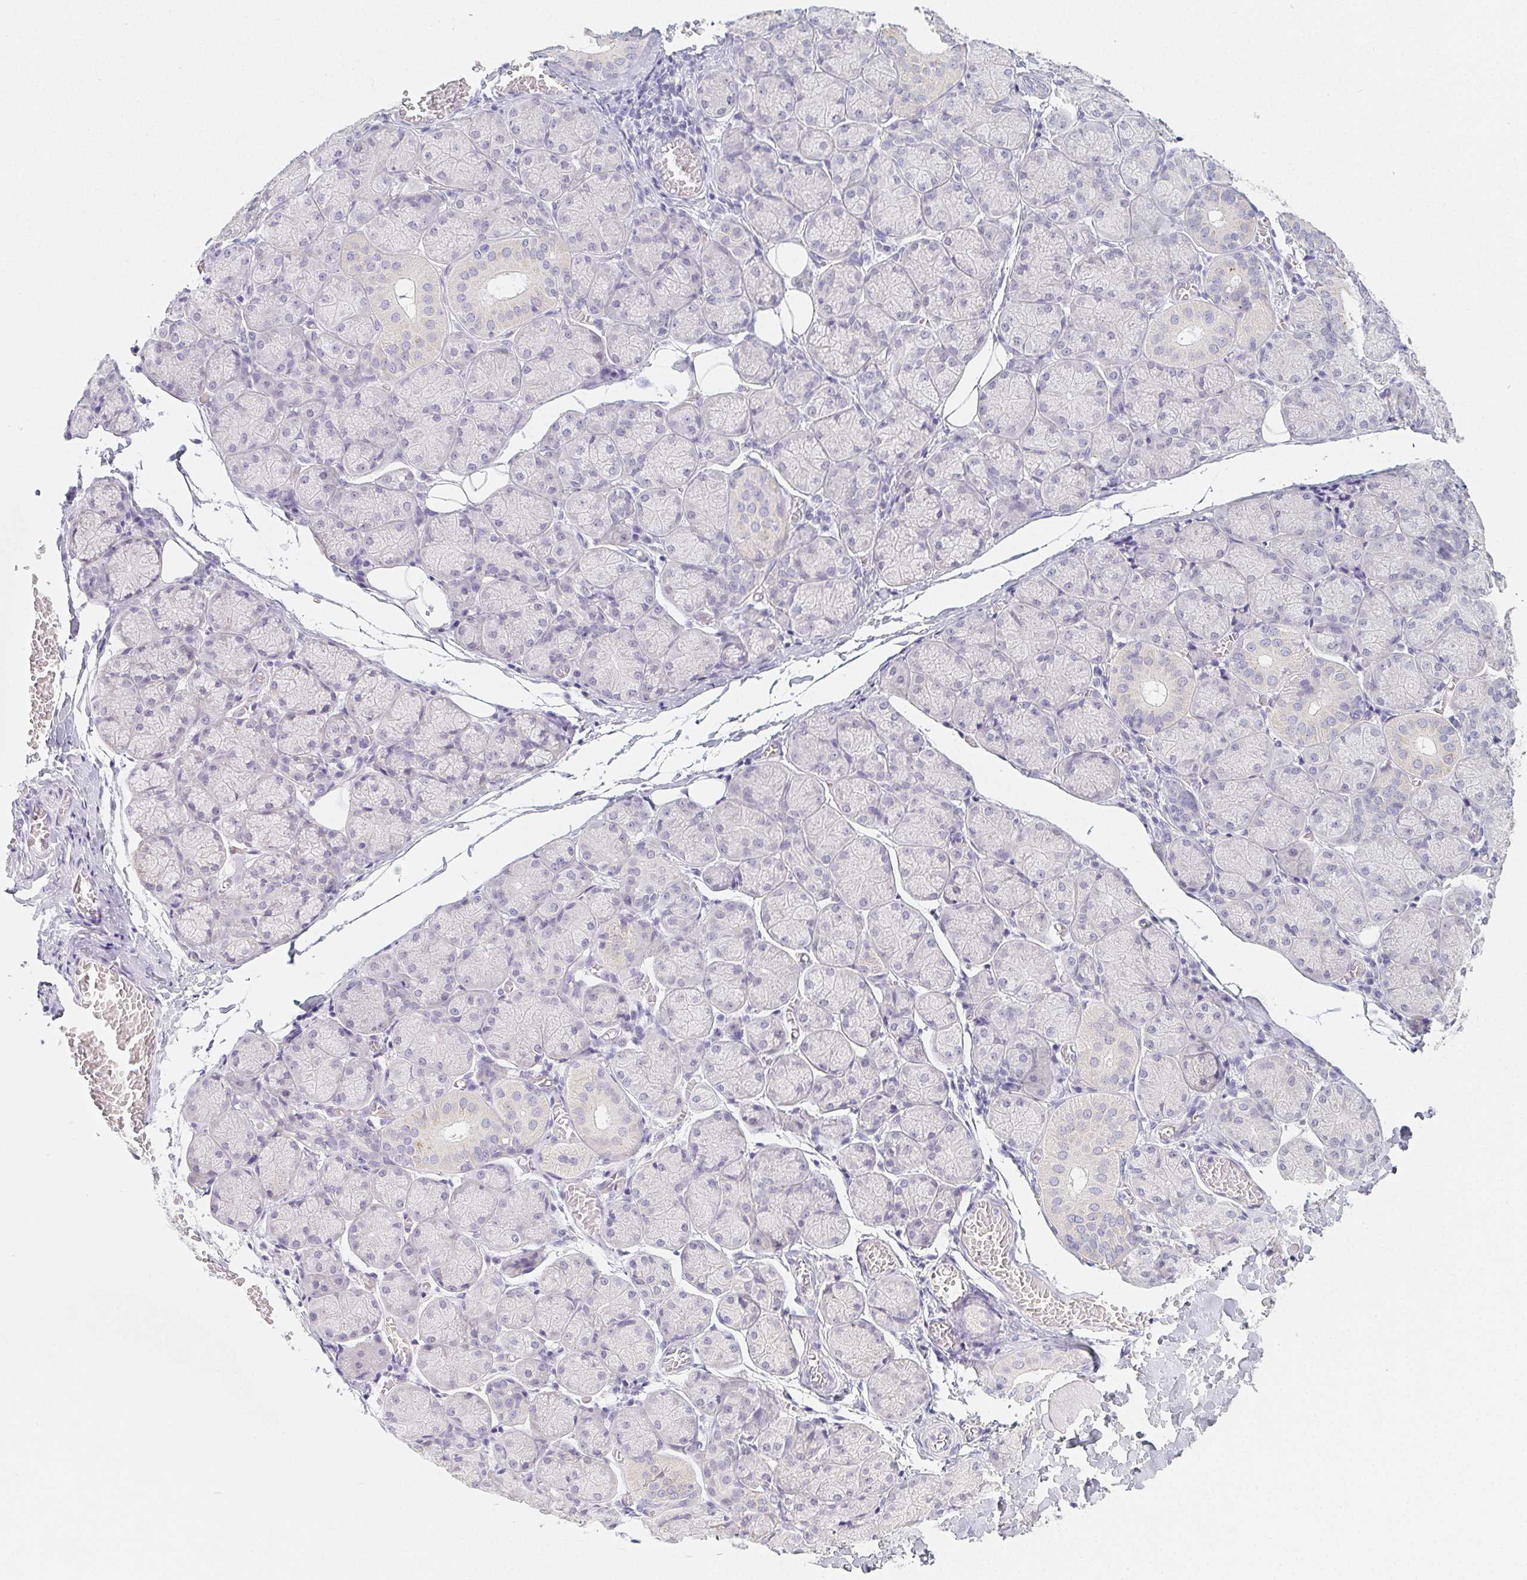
{"staining": {"intensity": "negative", "quantity": "none", "location": "none"}, "tissue": "salivary gland", "cell_type": "Glandular cells", "image_type": "normal", "snomed": [{"axis": "morphology", "description": "Normal tissue, NOS"}, {"axis": "topography", "description": "Salivary gland"}], "caption": "There is no significant positivity in glandular cells of salivary gland. The staining was performed using DAB (3,3'-diaminobenzidine) to visualize the protein expression in brown, while the nuclei were stained in blue with hematoxylin (Magnification: 20x).", "gene": "GLIPR1L1", "patient": {"sex": "female", "age": 24}}